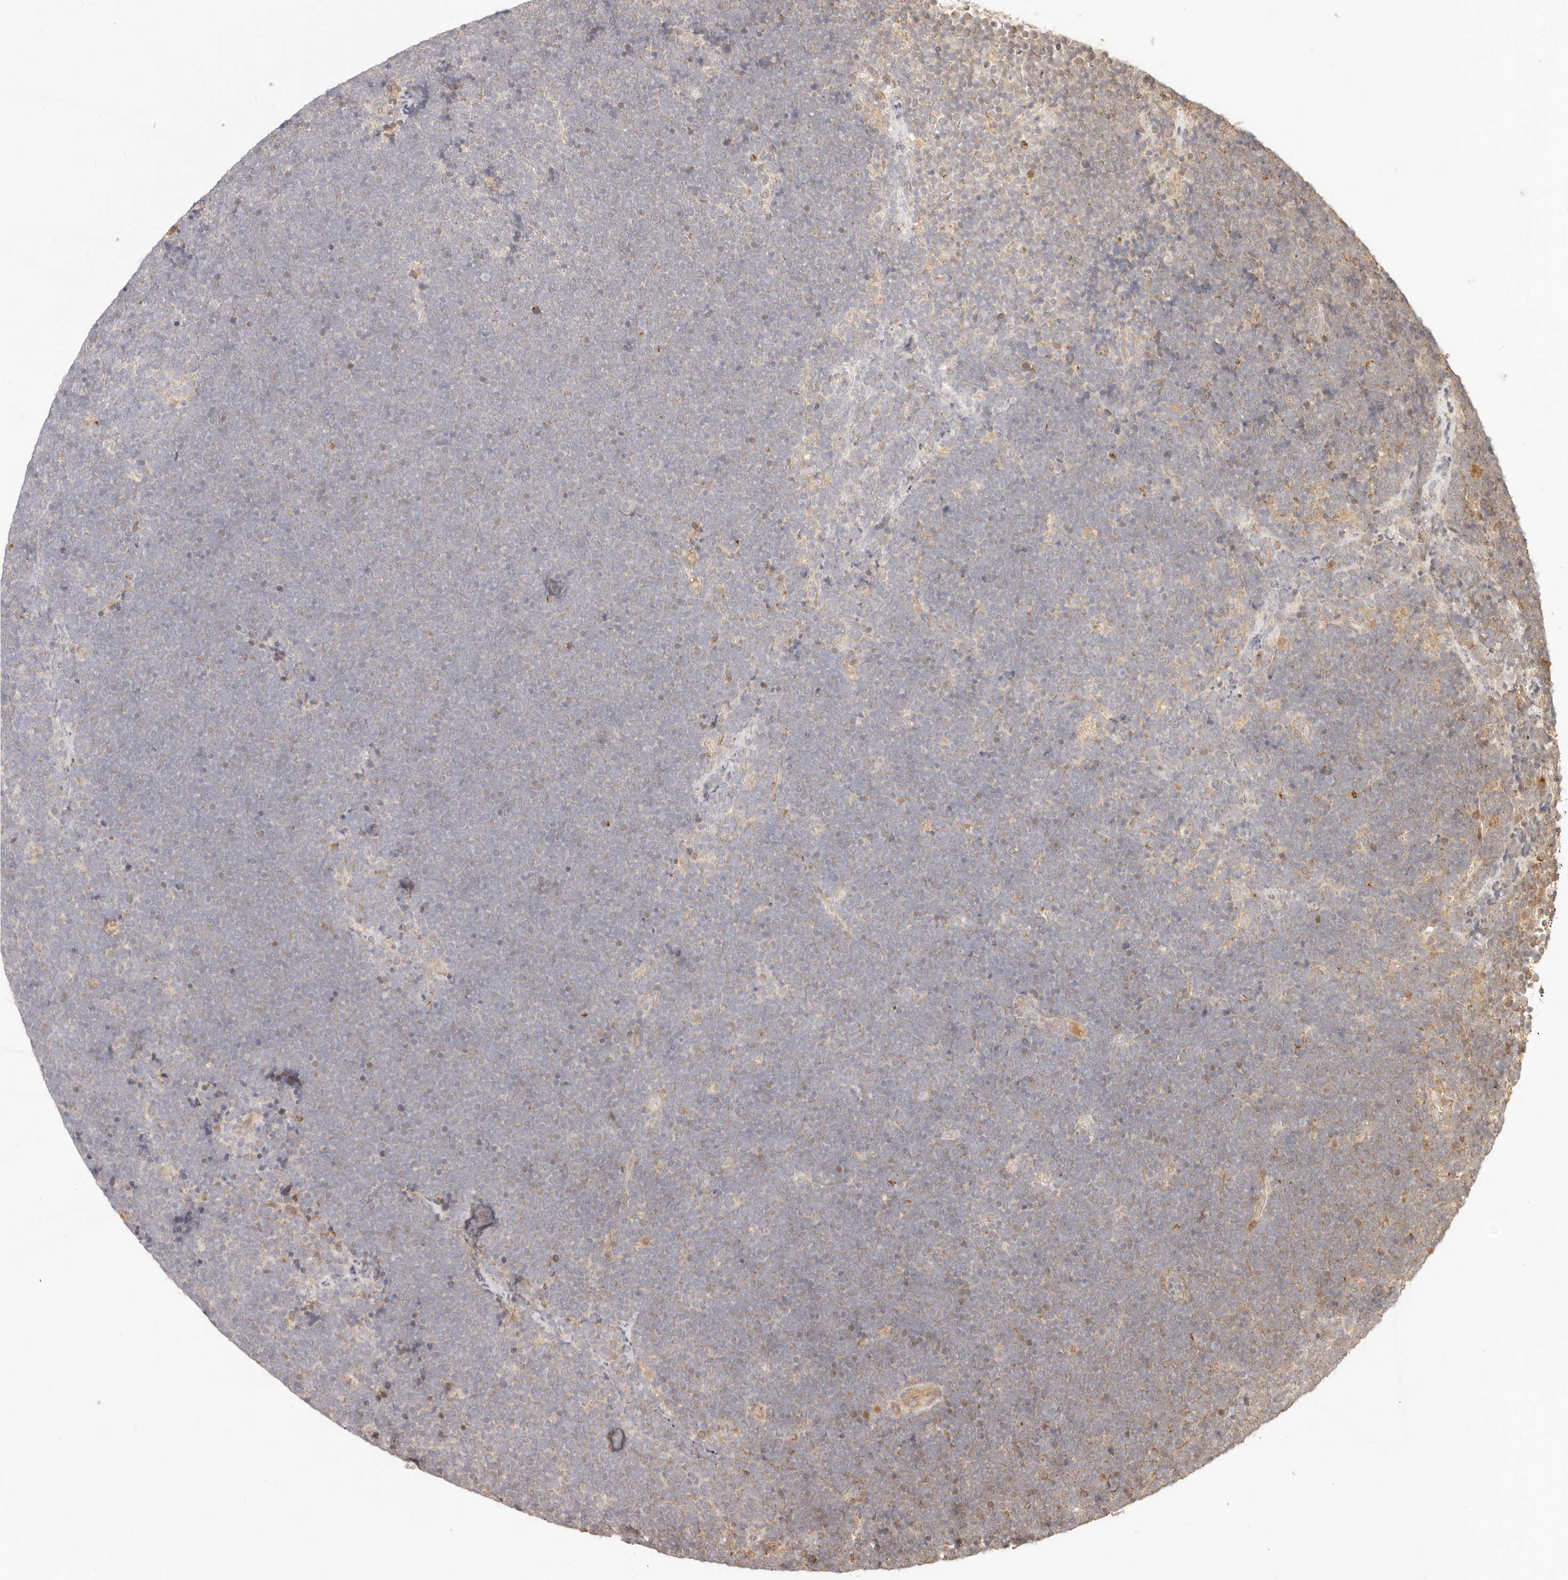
{"staining": {"intensity": "weak", "quantity": "<25%", "location": "cytoplasmic/membranous"}, "tissue": "lymphoma", "cell_type": "Tumor cells", "image_type": "cancer", "snomed": [{"axis": "morphology", "description": "Malignant lymphoma, non-Hodgkin's type, High grade"}, {"axis": "topography", "description": "Lymph node"}], "caption": "DAB immunohistochemical staining of human lymphoma exhibits no significant staining in tumor cells.", "gene": "TIMM17A", "patient": {"sex": "male", "age": 13}}